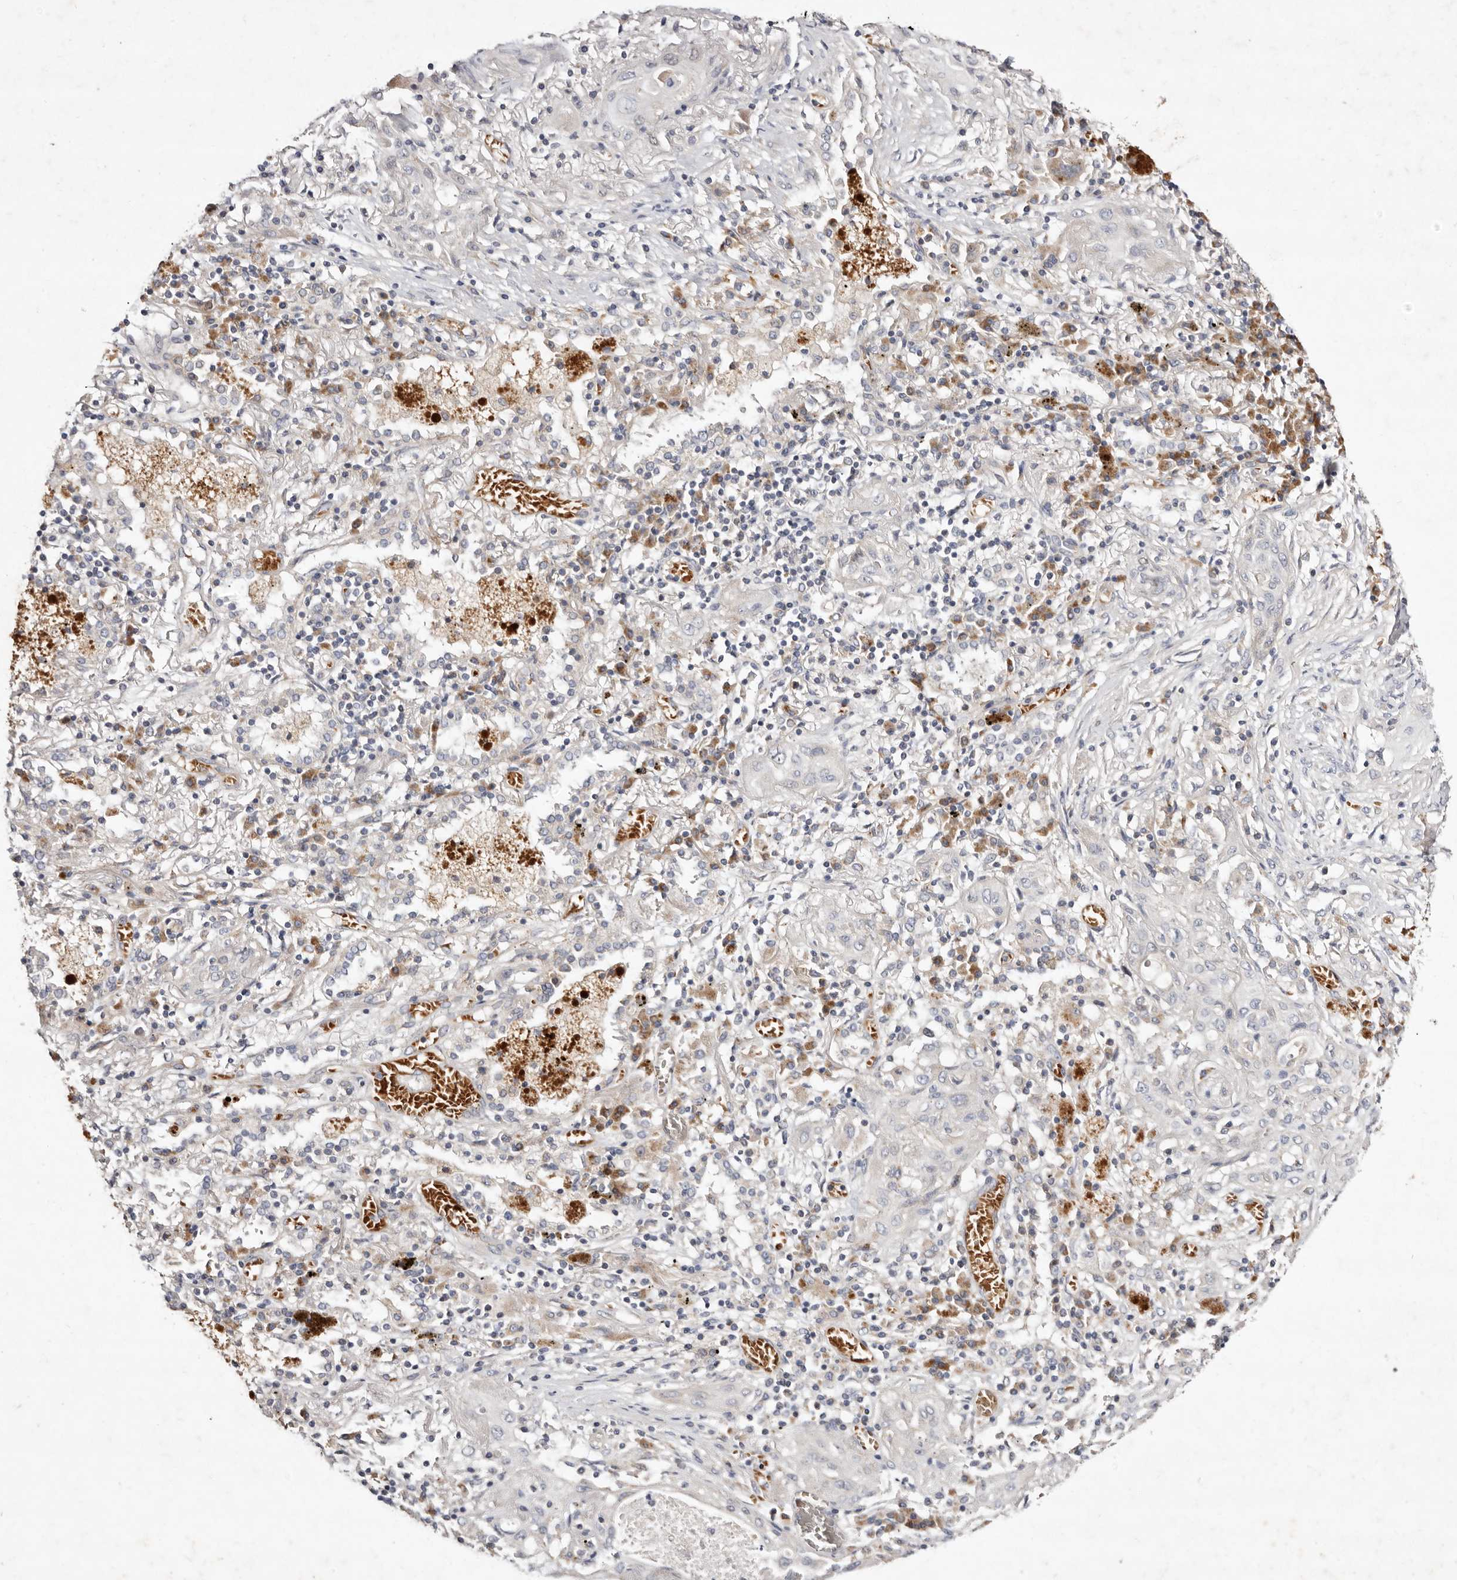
{"staining": {"intensity": "negative", "quantity": "none", "location": "none"}, "tissue": "lung cancer", "cell_type": "Tumor cells", "image_type": "cancer", "snomed": [{"axis": "morphology", "description": "Squamous cell carcinoma, NOS"}, {"axis": "topography", "description": "Lung"}], "caption": "A high-resolution micrograph shows IHC staining of lung cancer (squamous cell carcinoma), which shows no significant expression in tumor cells.", "gene": "SLC25A20", "patient": {"sex": "female", "age": 47}}